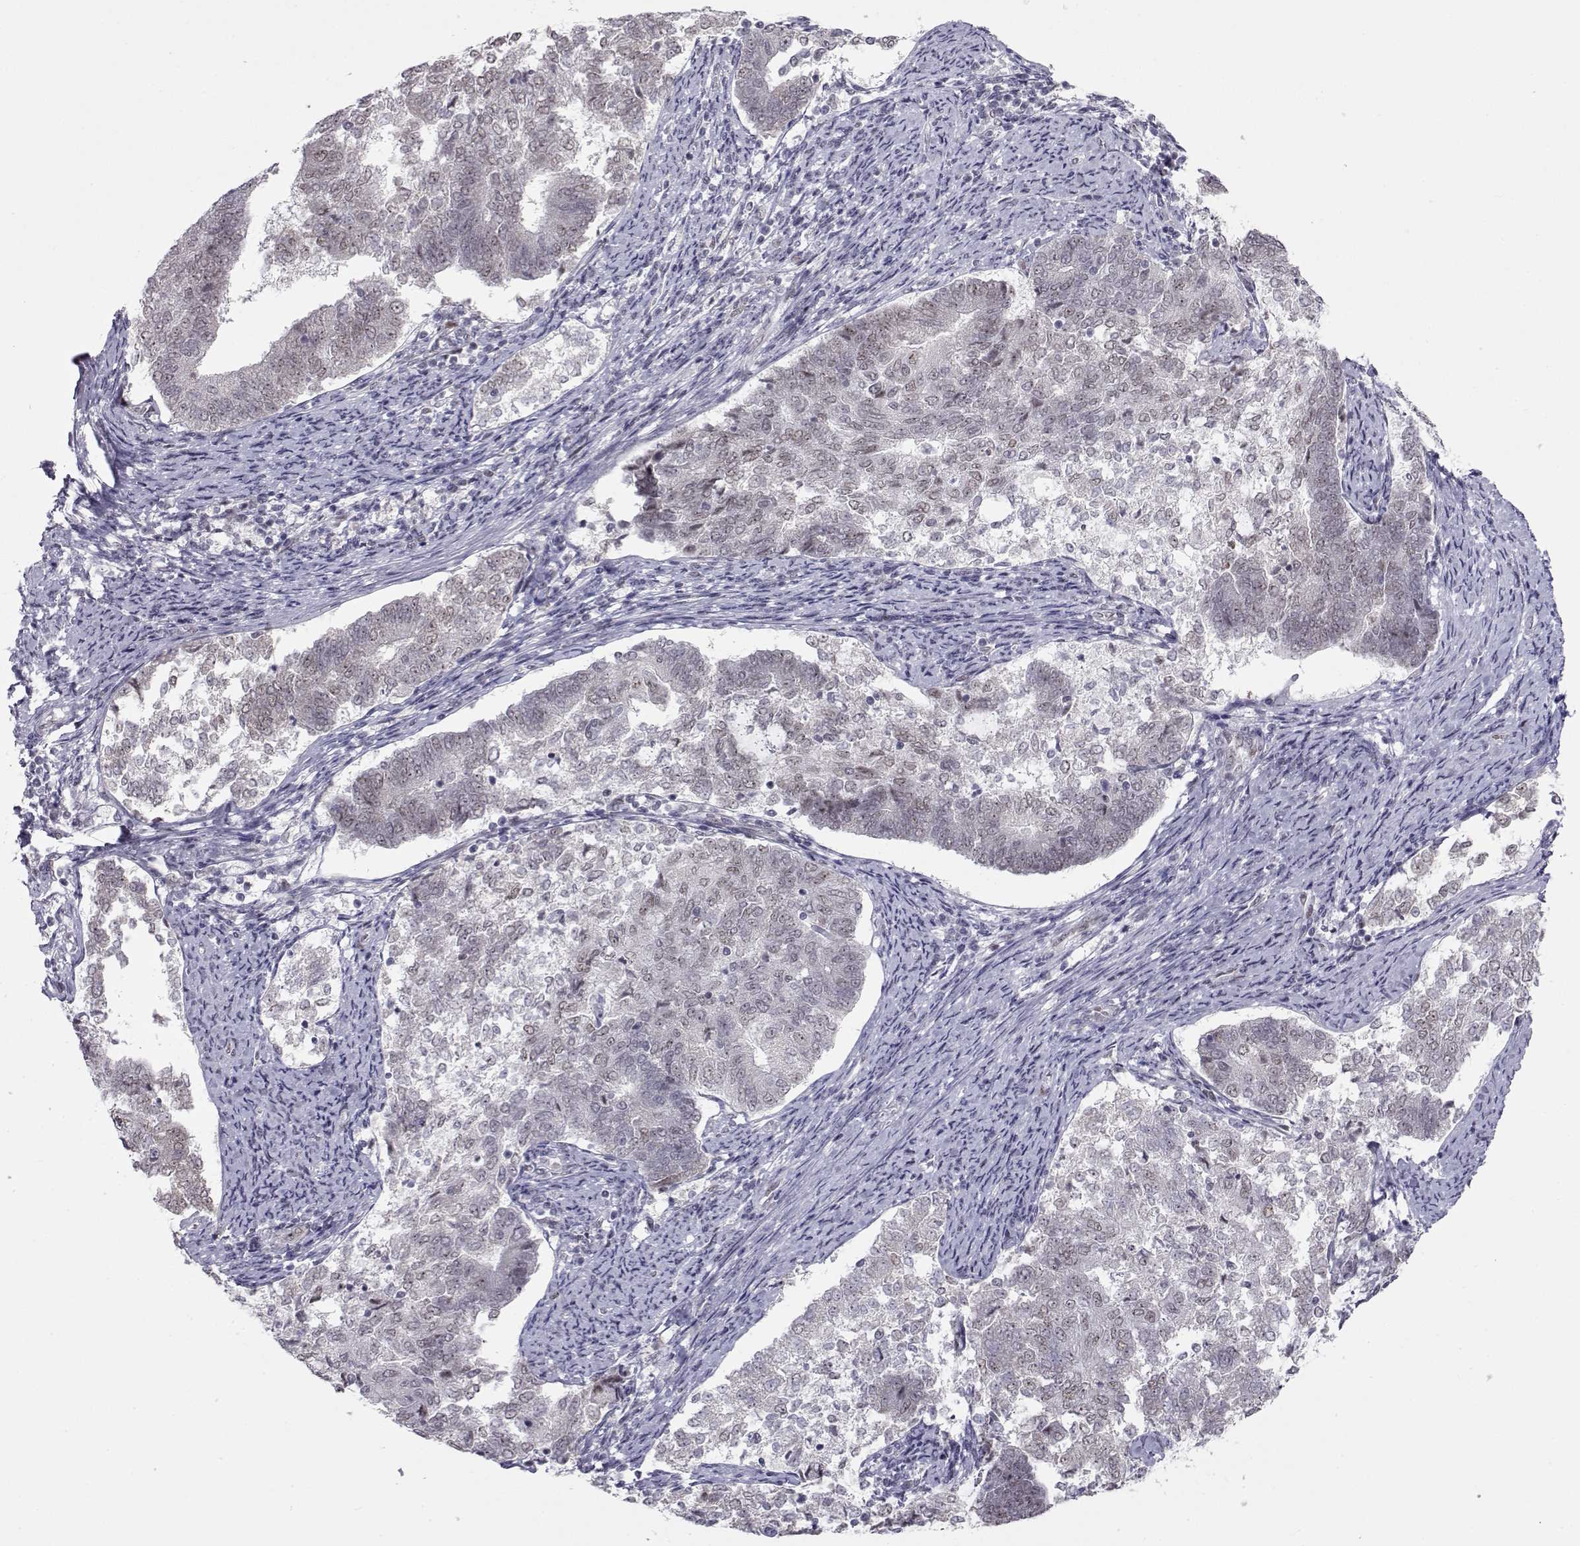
{"staining": {"intensity": "negative", "quantity": "none", "location": "none"}, "tissue": "endometrial cancer", "cell_type": "Tumor cells", "image_type": "cancer", "snomed": [{"axis": "morphology", "description": "Adenocarcinoma, NOS"}, {"axis": "topography", "description": "Endometrium"}], "caption": "Immunohistochemistry micrograph of endometrial cancer stained for a protein (brown), which reveals no staining in tumor cells.", "gene": "SIX6", "patient": {"sex": "female", "age": 65}}